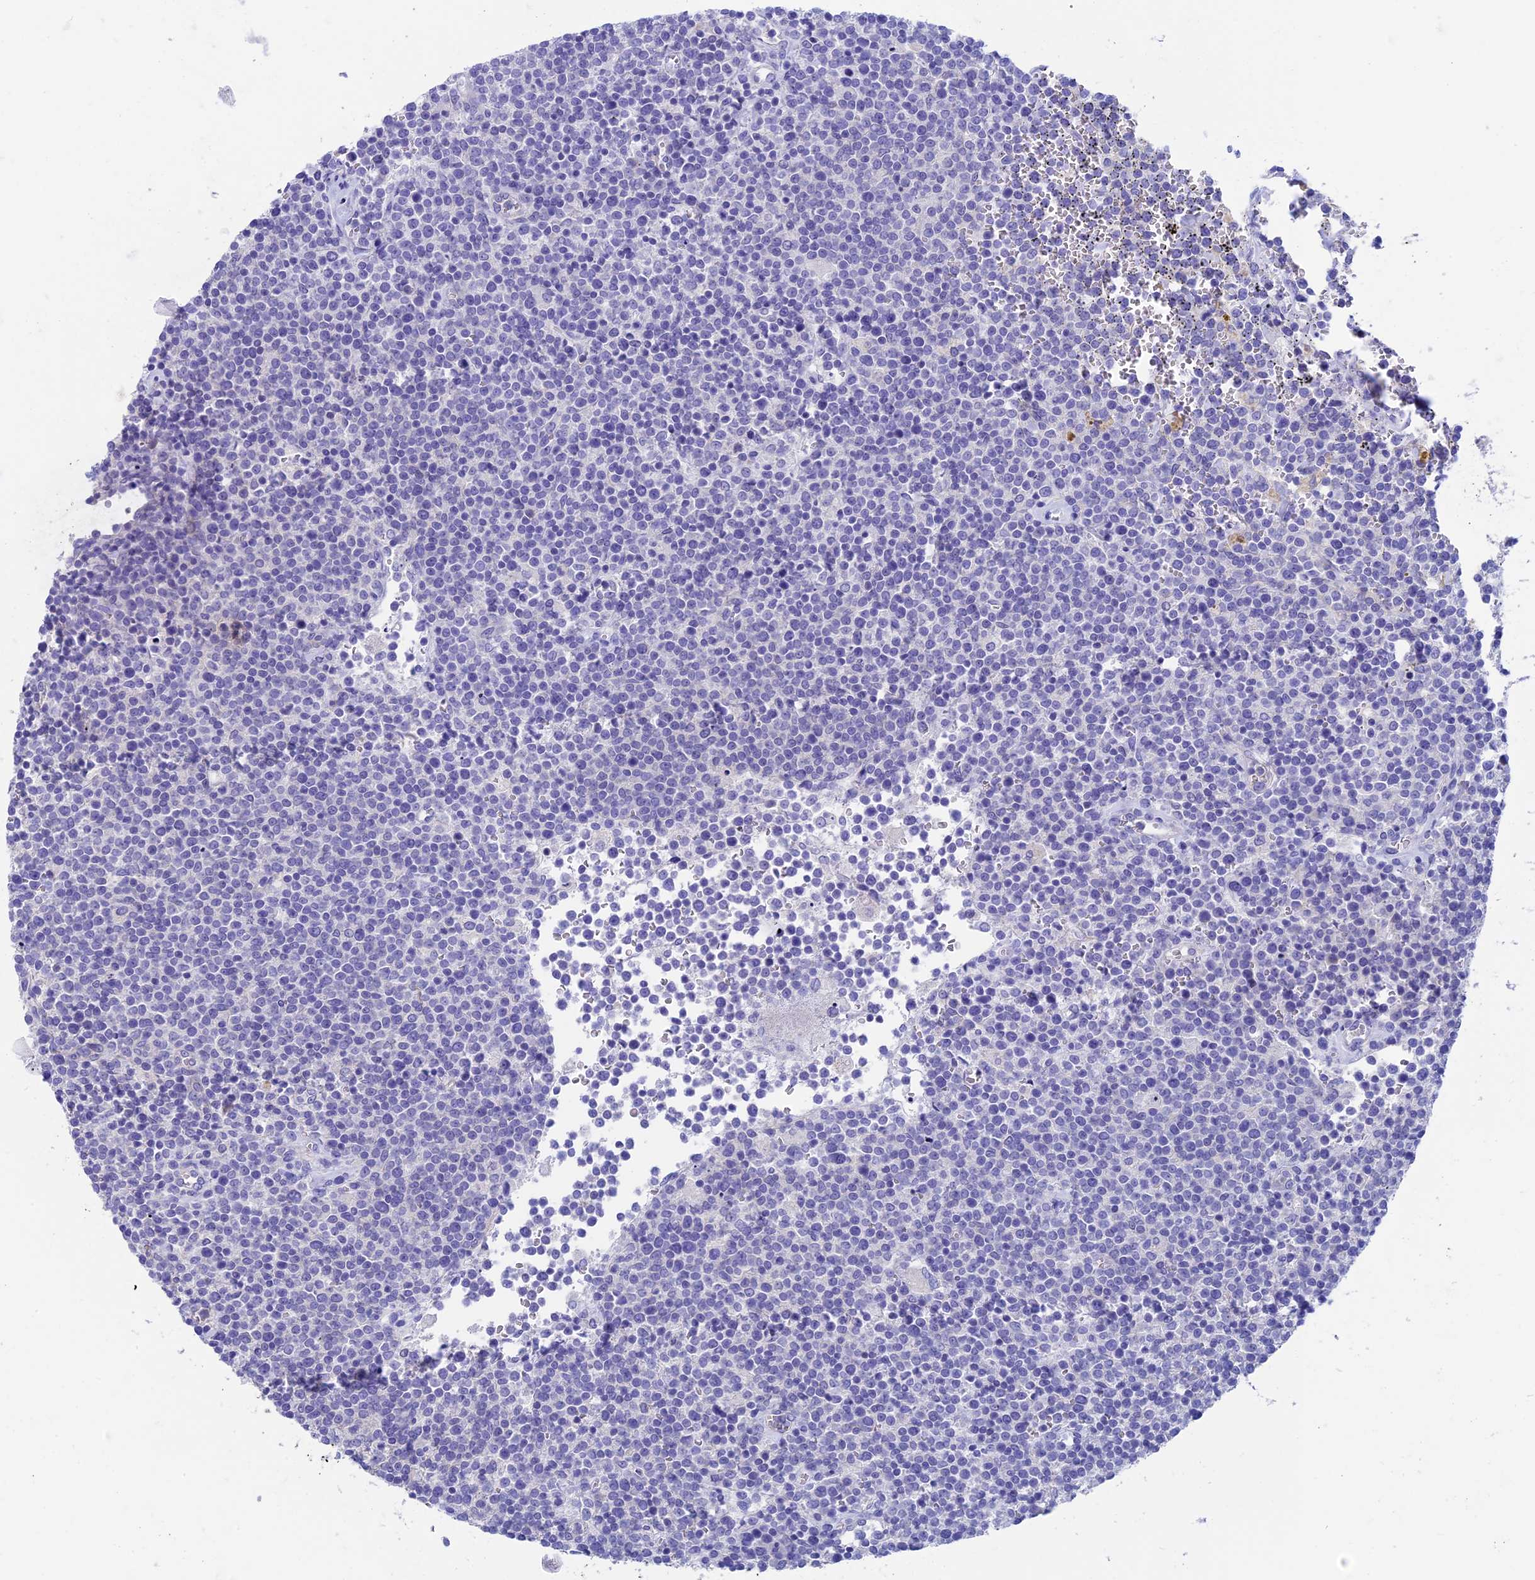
{"staining": {"intensity": "negative", "quantity": "none", "location": "none"}, "tissue": "lymphoma", "cell_type": "Tumor cells", "image_type": "cancer", "snomed": [{"axis": "morphology", "description": "Malignant lymphoma, non-Hodgkin's type, High grade"}, {"axis": "topography", "description": "Lymph node"}], "caption": "Malignant lymphoma, non-Hodgkin's type (high-grade) was stained to show a protein in brown. There is no significant staining in tumor cells. (DAB (3,3'-diaminobenzidine) immunohistochemistry (IHC) visualized using brightfield microscopy, high magnification).", "gene": "ADH7", "patient": {"sex": "male", "age": 61}}